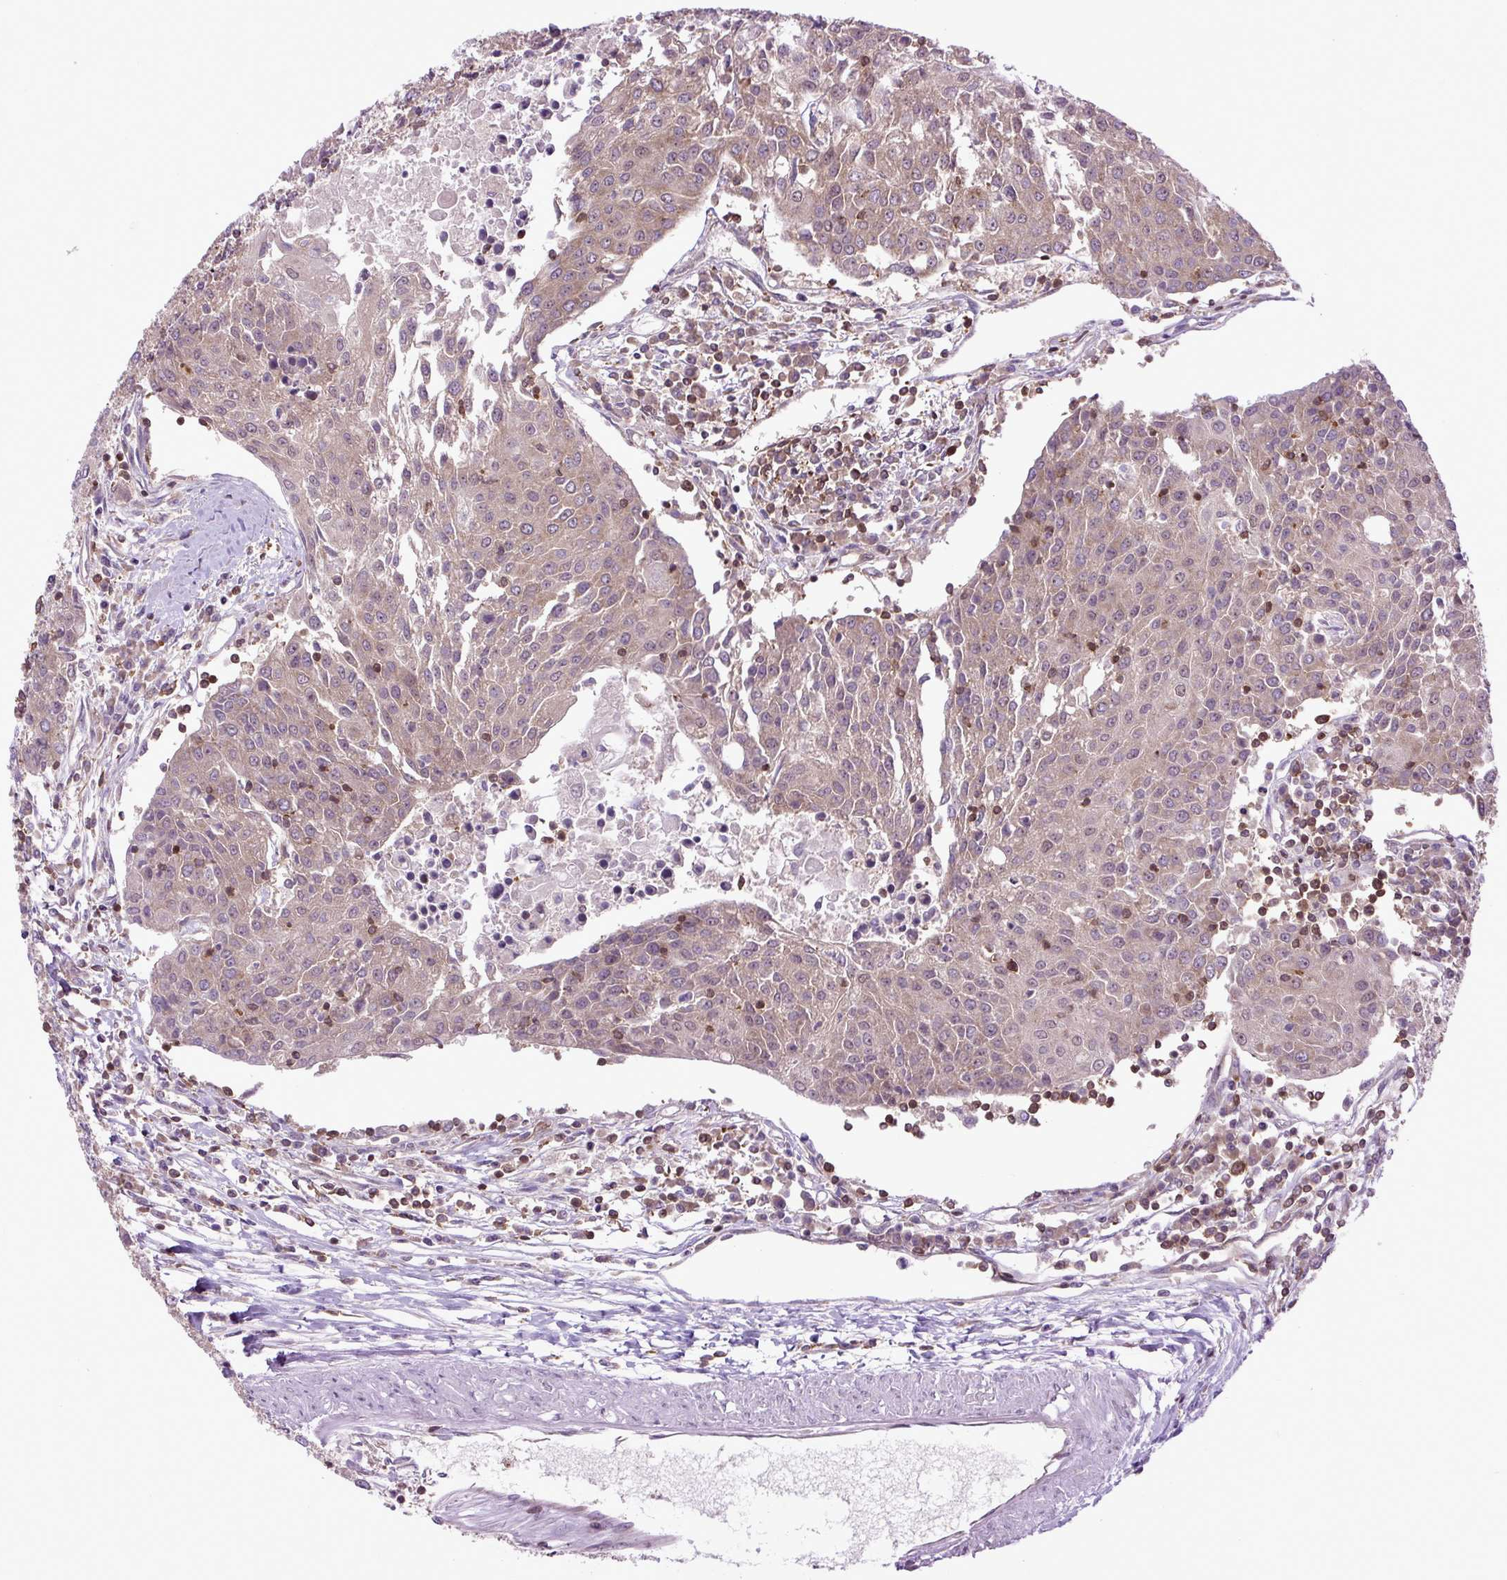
{"staining": {"intensity": "weak", "quantity": "25%-75%", "location": "cytoplasmic/membranous"}, "tissue": "urothelial cancer", "cell_type": "Tumor cells", "image_type": "cancer", "snomed": [{"axis": "morphology", "description": "Urothelial carcinoma, High grade"}, {"axis": "topography", "description": "Urinary bladder"}], "caption": "High-power microscopy captured an immunohistochemistry (IHC) photomicrograph of urothelial carcinoma (high-grade), revealing weak cytoplasmic/membranous positivity in approximately 25%-75% of tumor cells. (DAB (3,3'-diaminobenzidine) IHC, brown staining for protein, blue staining for nuclei).", "gene": "PLCG1", "patient": {"sex": "female", "age": 85}}